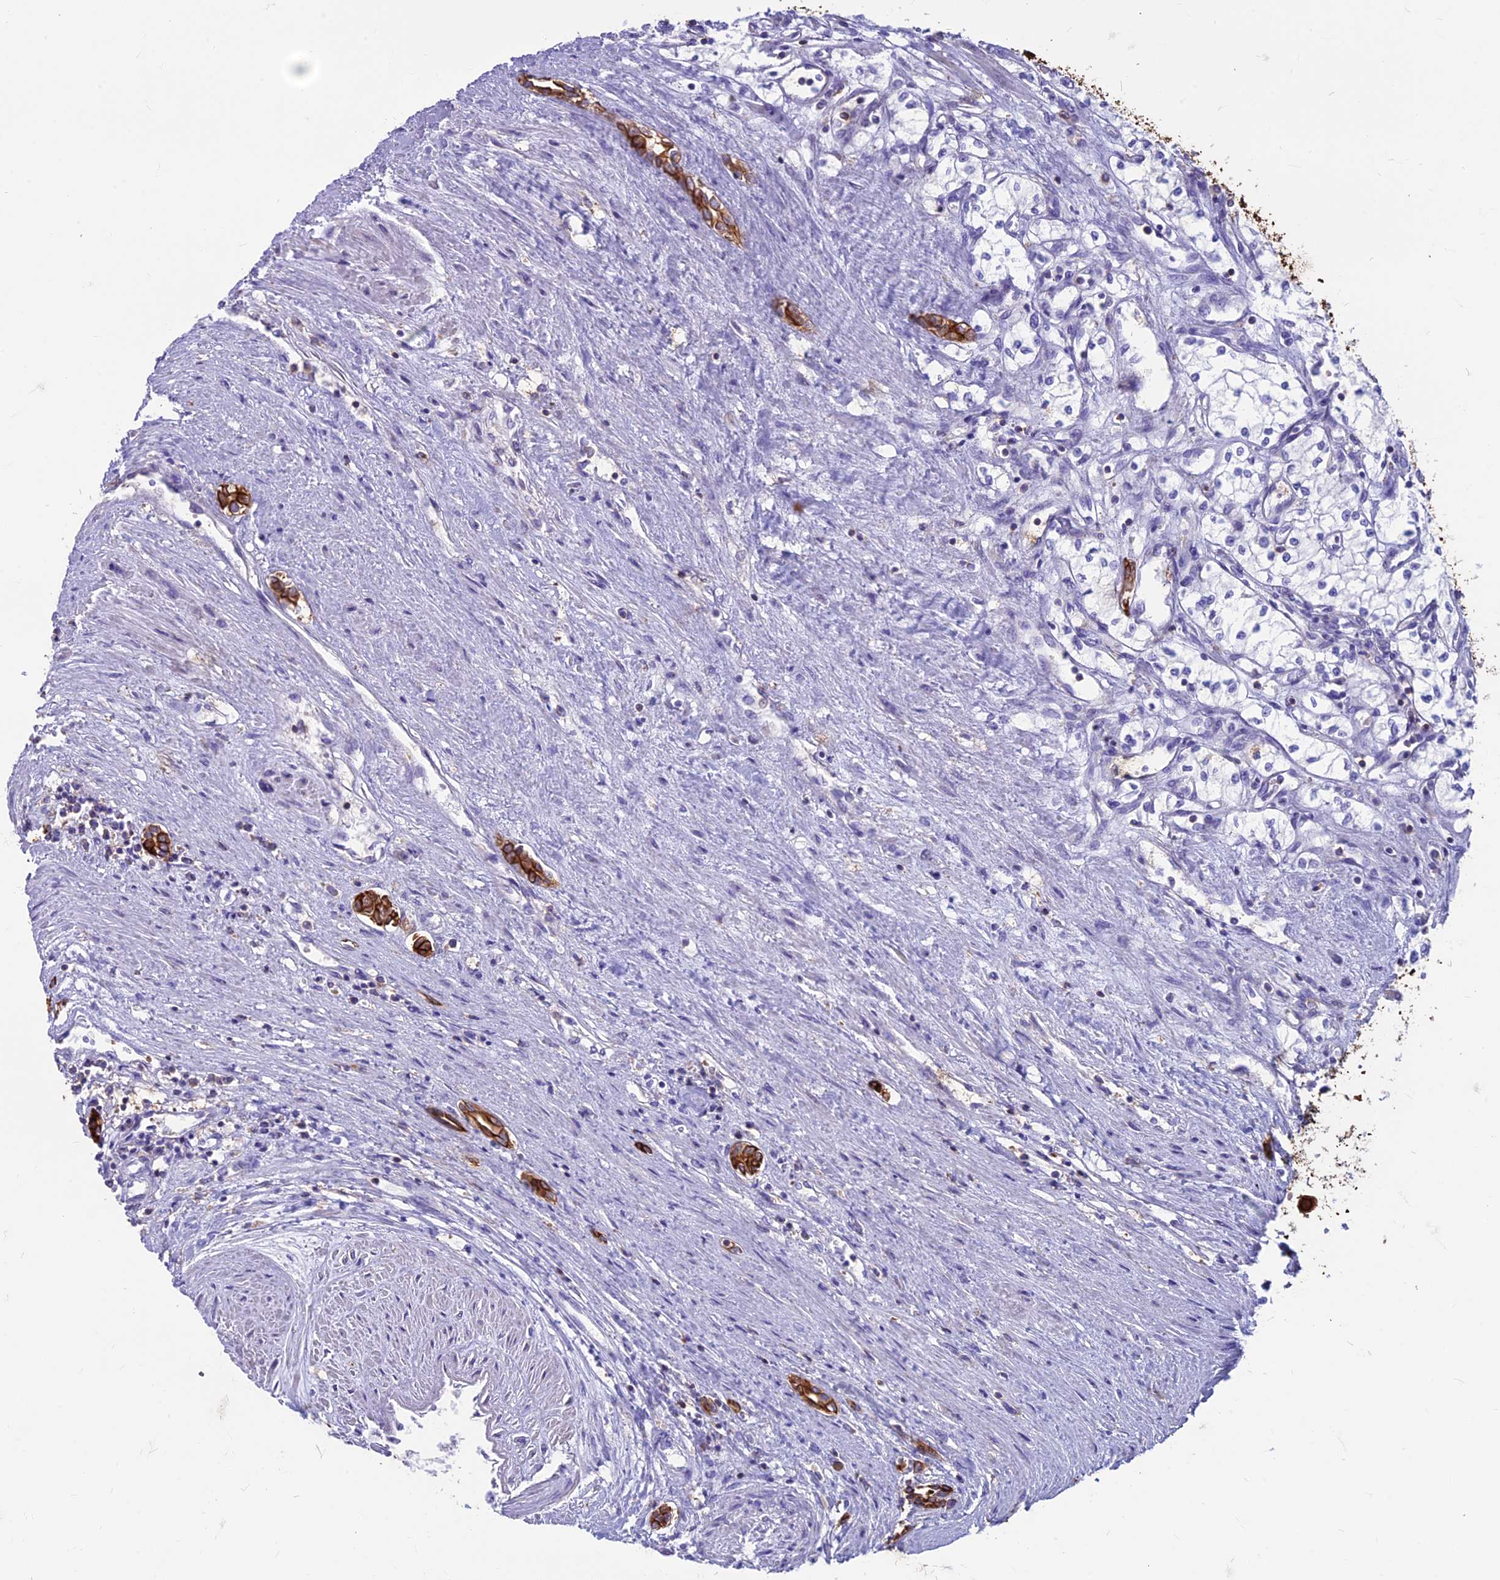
{"staining": {"intensity": "negative", "quantity": "none", "location": "none"}, "tissue": "renal cancer", "cell_type": "Tumor cells", "image_type": "cancer", "snomed": [{"axis": "morphology", "description": "Adenocarcinoma, NOS"}, {"axis": "topography", "description": "Kidney"}], "caption": "Immunohistochemical staining of human adenocarcinoma (renal) reveals no significant expression in tumor cells. The staining was performed using DAB (3,3'-diaminobenzidine) to visualize the protein expression in brown, while the nuclei were stained in blue with hematoxylin (Magnification: 20x).", "gene": "CDAN1", "patient": {"sex": "male", "age": 59}}